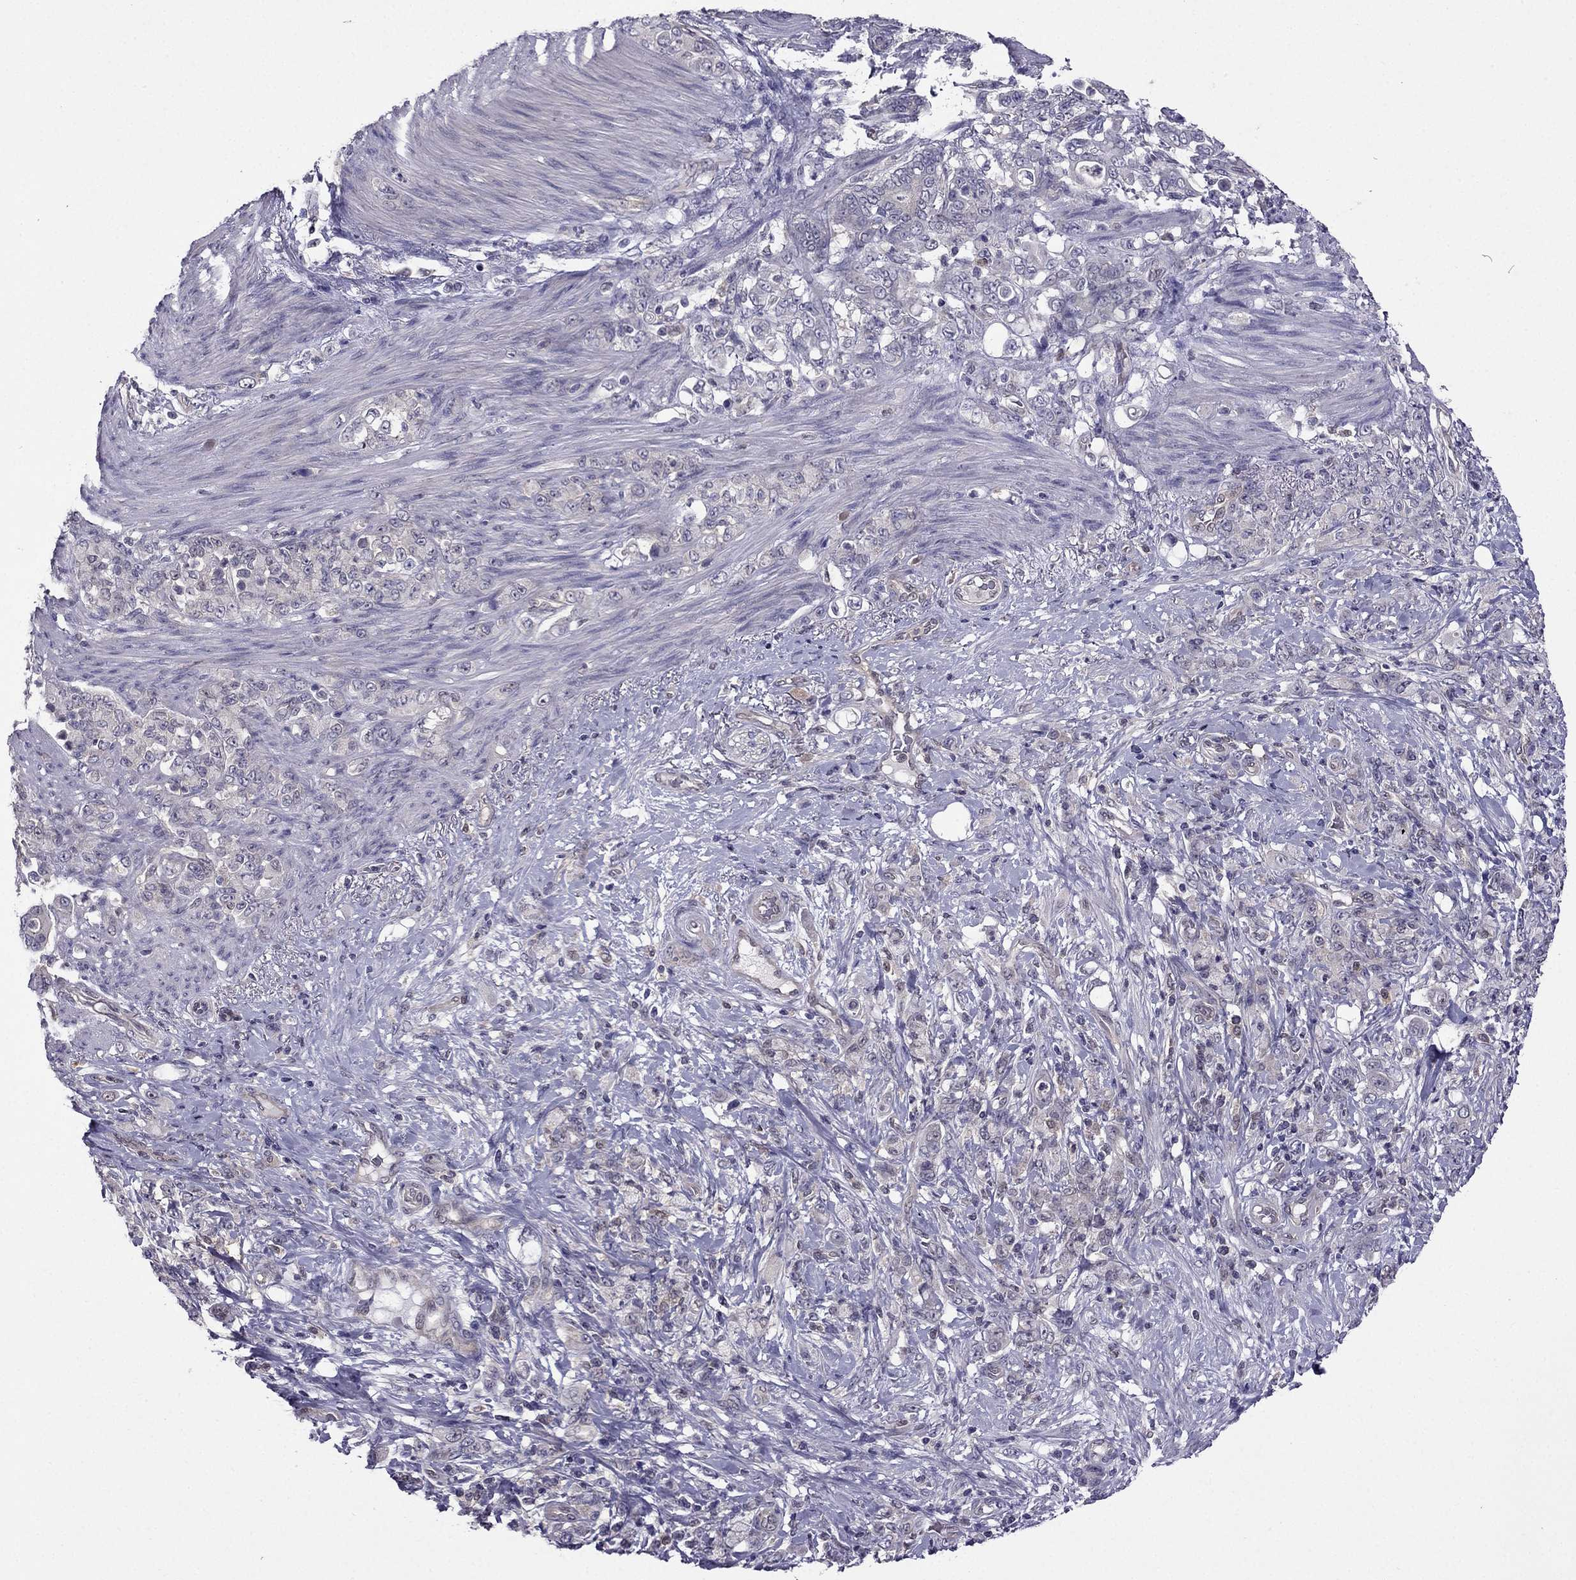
{"staining": {"intensity": "negative", "quantity": "none", "location": "none"}, "tissue": "stomach cancer", "cell_type": "Tumor cells", "image_type": "cancer", "snomed": [{"axis": "morphology", "description": "Adenocarcinoma, NOS"}, {"axis": "topography", "description": "Stomach"}], "caption": "The immunohistochemistry (IHC) histopathology image has no significant expression in tumor cells of stomach adenocarcinoma tissue. (Brightfield microscopy of DAB IHC at high magnification).", "gene": "CDK5", "patient": {"sex": "female", "age": 79}}